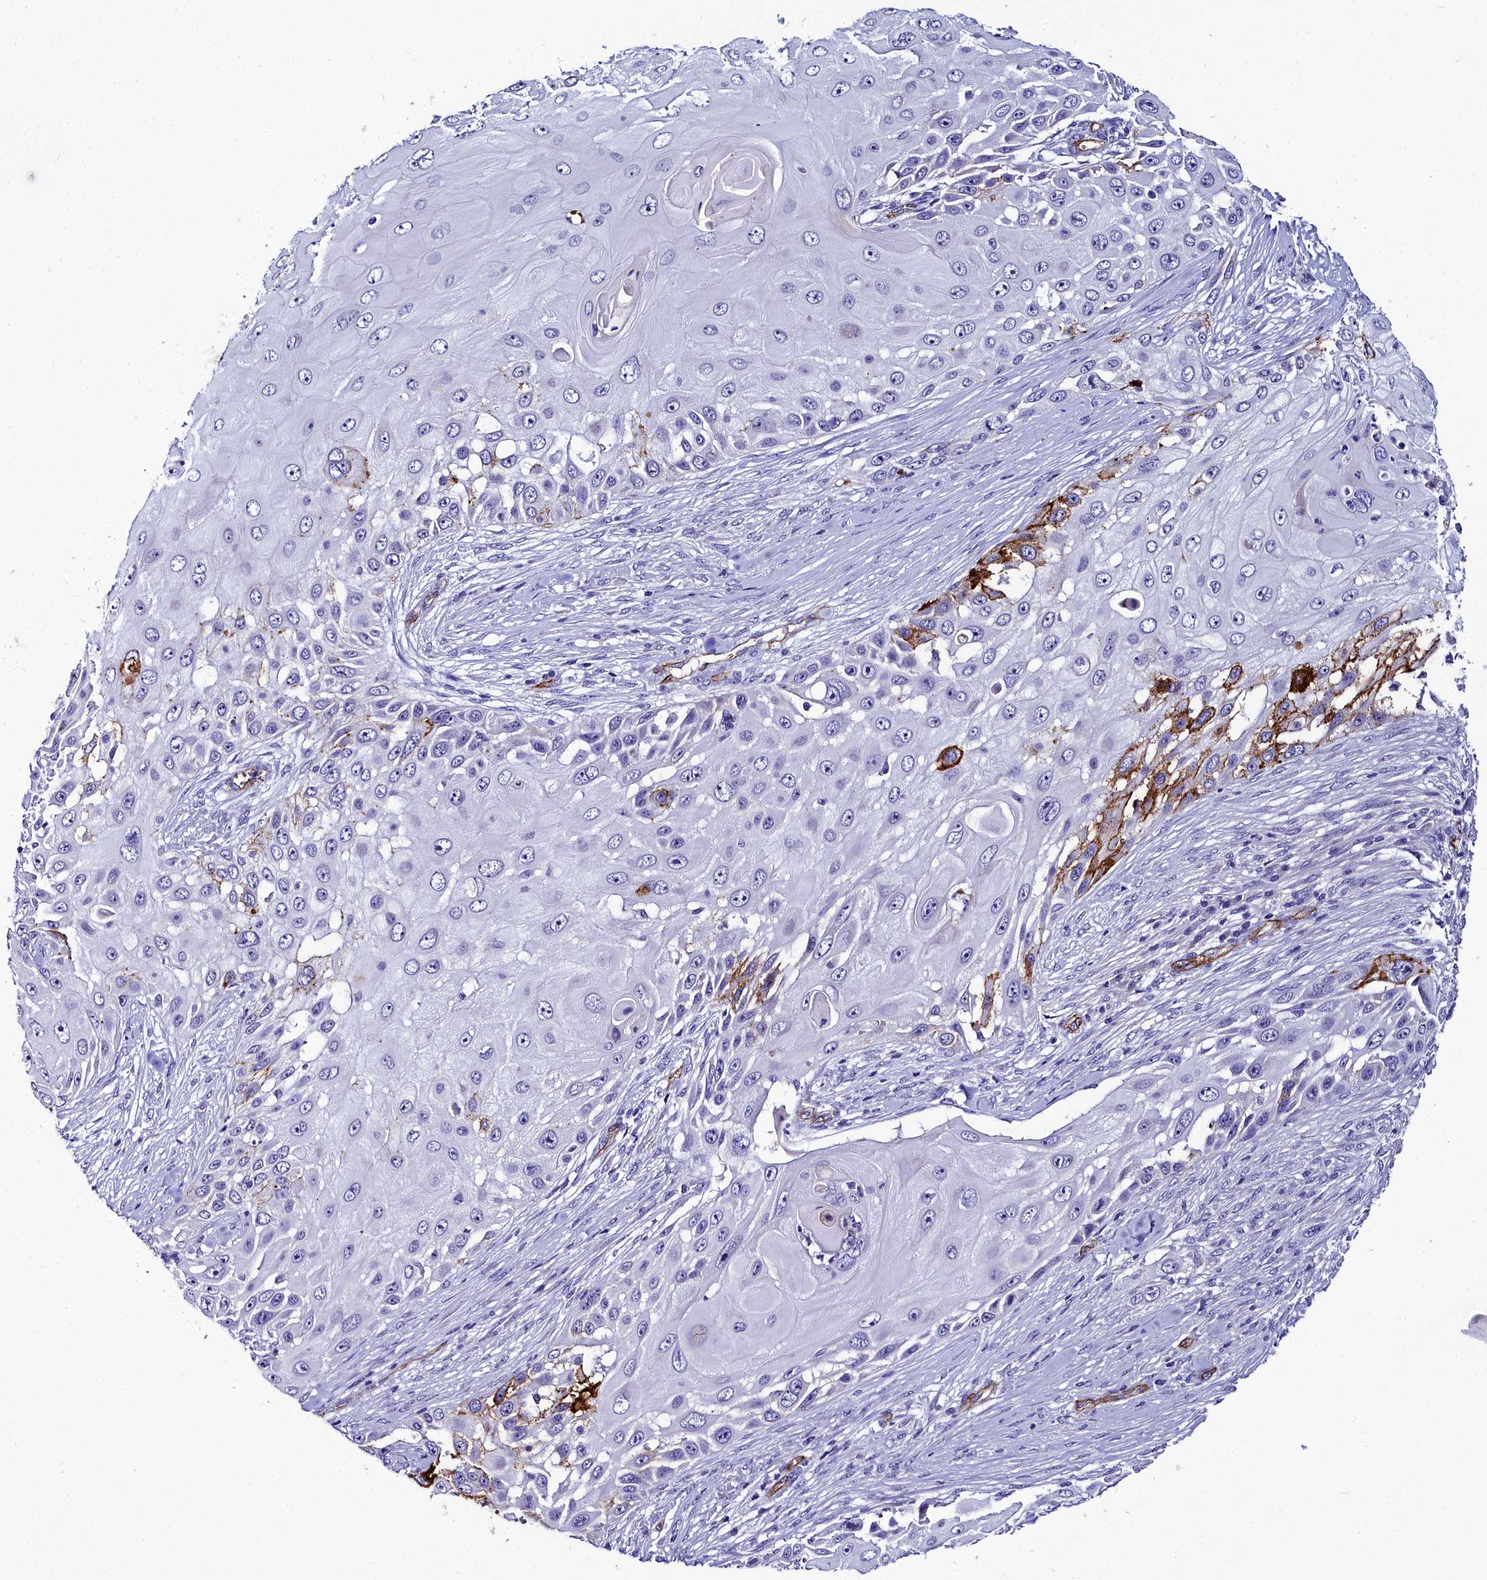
{"staining": {"intensity": "strong", "quantity": "<25%", "location": "cytoplasmic/membranous"}, "tissue": "skin cancer", "cell_type": "Tumor cells", "image_type": "cancer", "snomed": [{"axis": "morphology", "description": "Squamous cell carcinoma, NOS"}, {"axis": "topography", "description": "Skin"}], "caption": "Brown immunohistochemical staining in human skin cancer demonstrates strong cytoplasmic/membranous expression in about <25% of tumor cells.", "gene": "CYP4F11", "patient": {"sex": "female", "age": 44}}